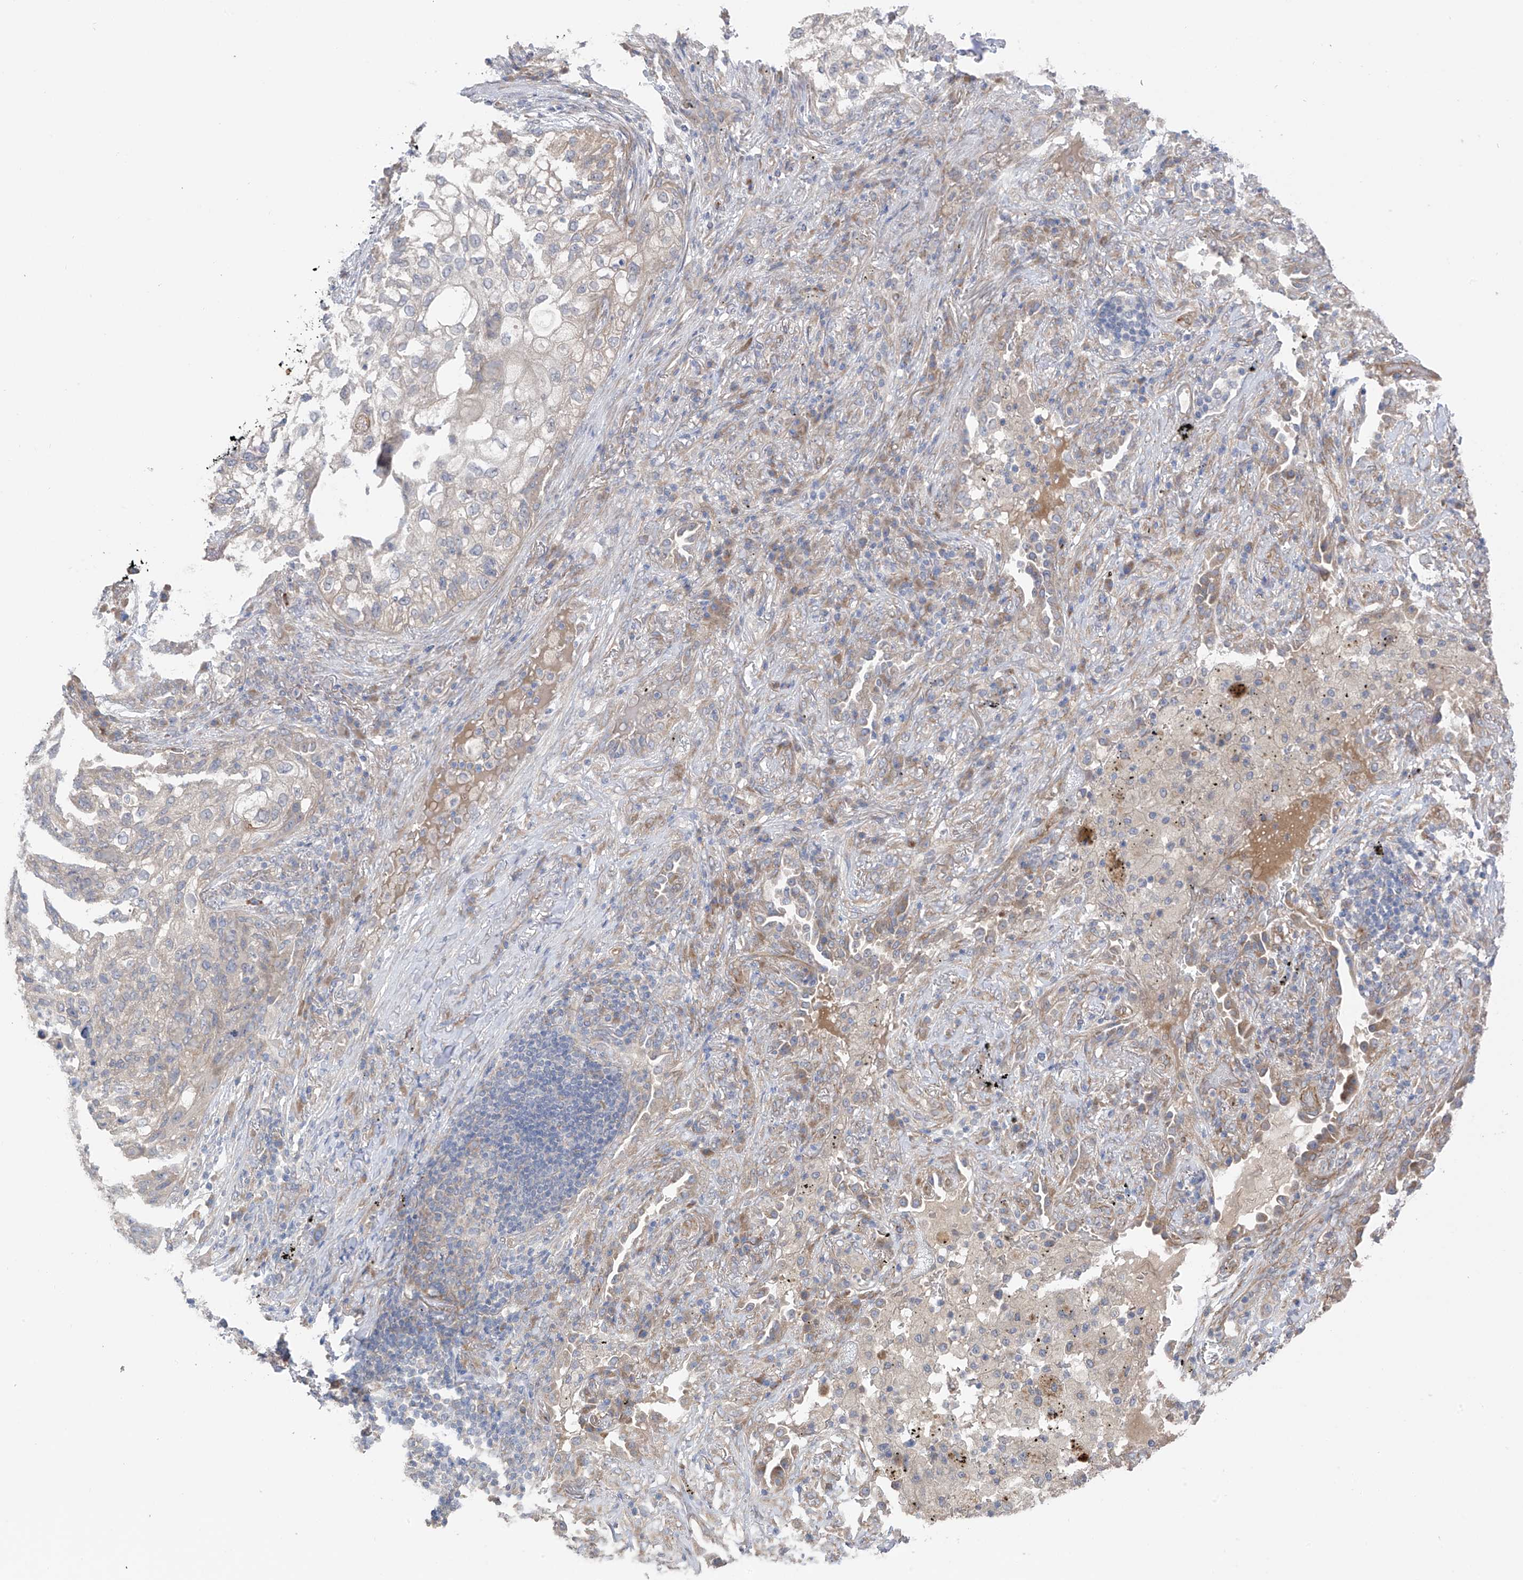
{"staining": {"intensity": "negative", "quantity": "none", "location": "none"}, "tissue": "lung cancer", "cell_type": "Tumor cells", "image_type": "cancer", "snomed": [{"axis": "morphology", "description": "Squamous cell carcinoma, NOS"}, {"axis": "topography", "description": "Lung"}], "caption": "This is an immunohistochemistry image of squamous cell carcinoma (lung). There is no positivity in tumor cells.", "gene": "NALCN", "patient": {"sex": "female", "age": 63}}